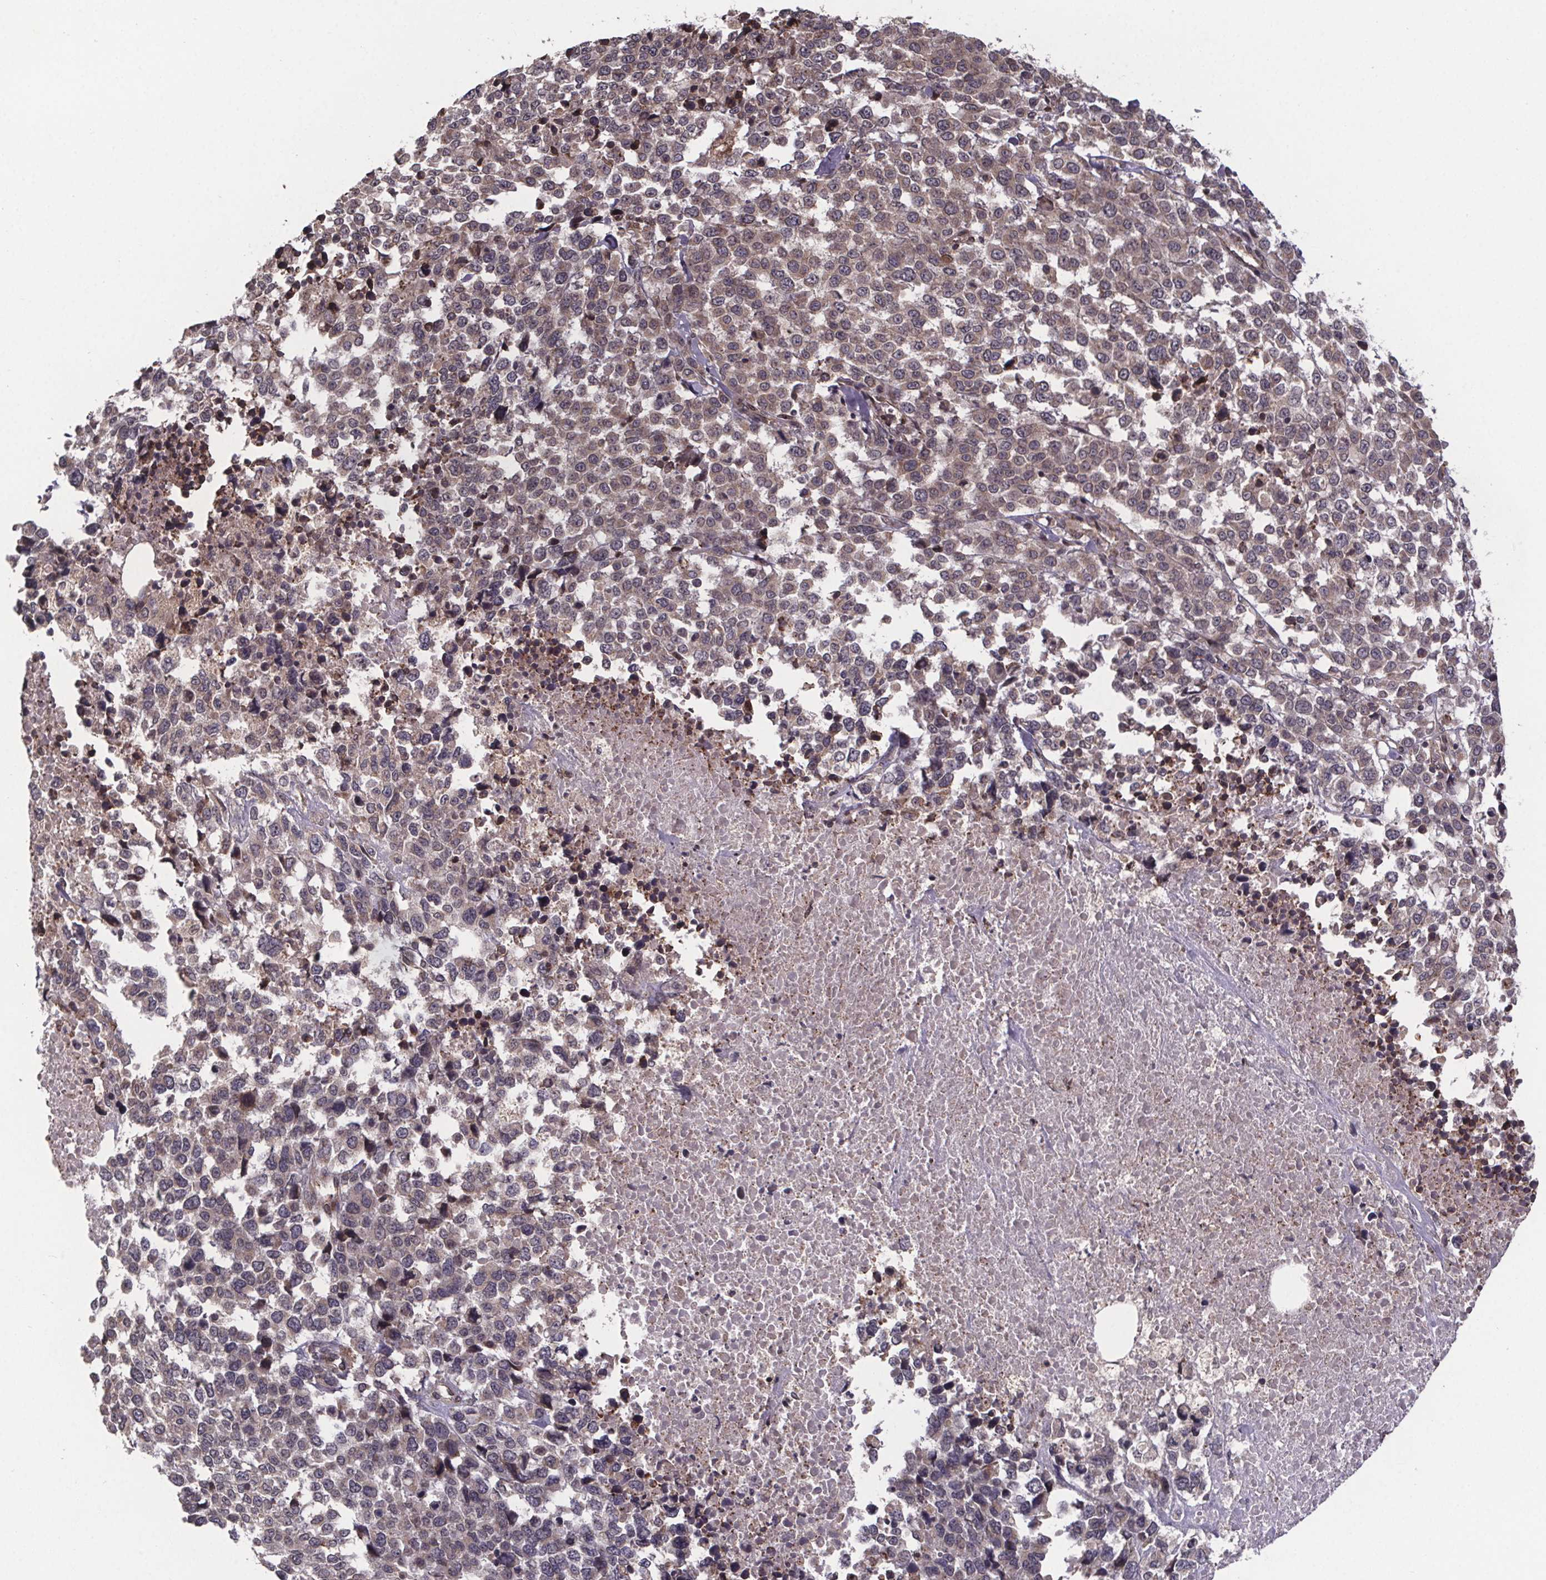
{"staining": {"intensity": "weak", "quantity": "25%-75%", "location": "cytoplasmic/membranous"}, "tissue": "melanoma", "cell_type": "Tumor cells", "image_type": "cancer", "snomed": [{"axis": "morphology", "description": "Malignant melanoma, Metastatic site"}, {"axis": "topography", "description": "Skin"}], "caption": "Tumor cells show weak cytoplasmic/membranous staining in approximately 25%-75% of cells in melanoma. (DAB = brown stain, brightfield microscopy at high magnification).", "gene": "SAT1", "patient": {"sex": "male", "age": 84}}